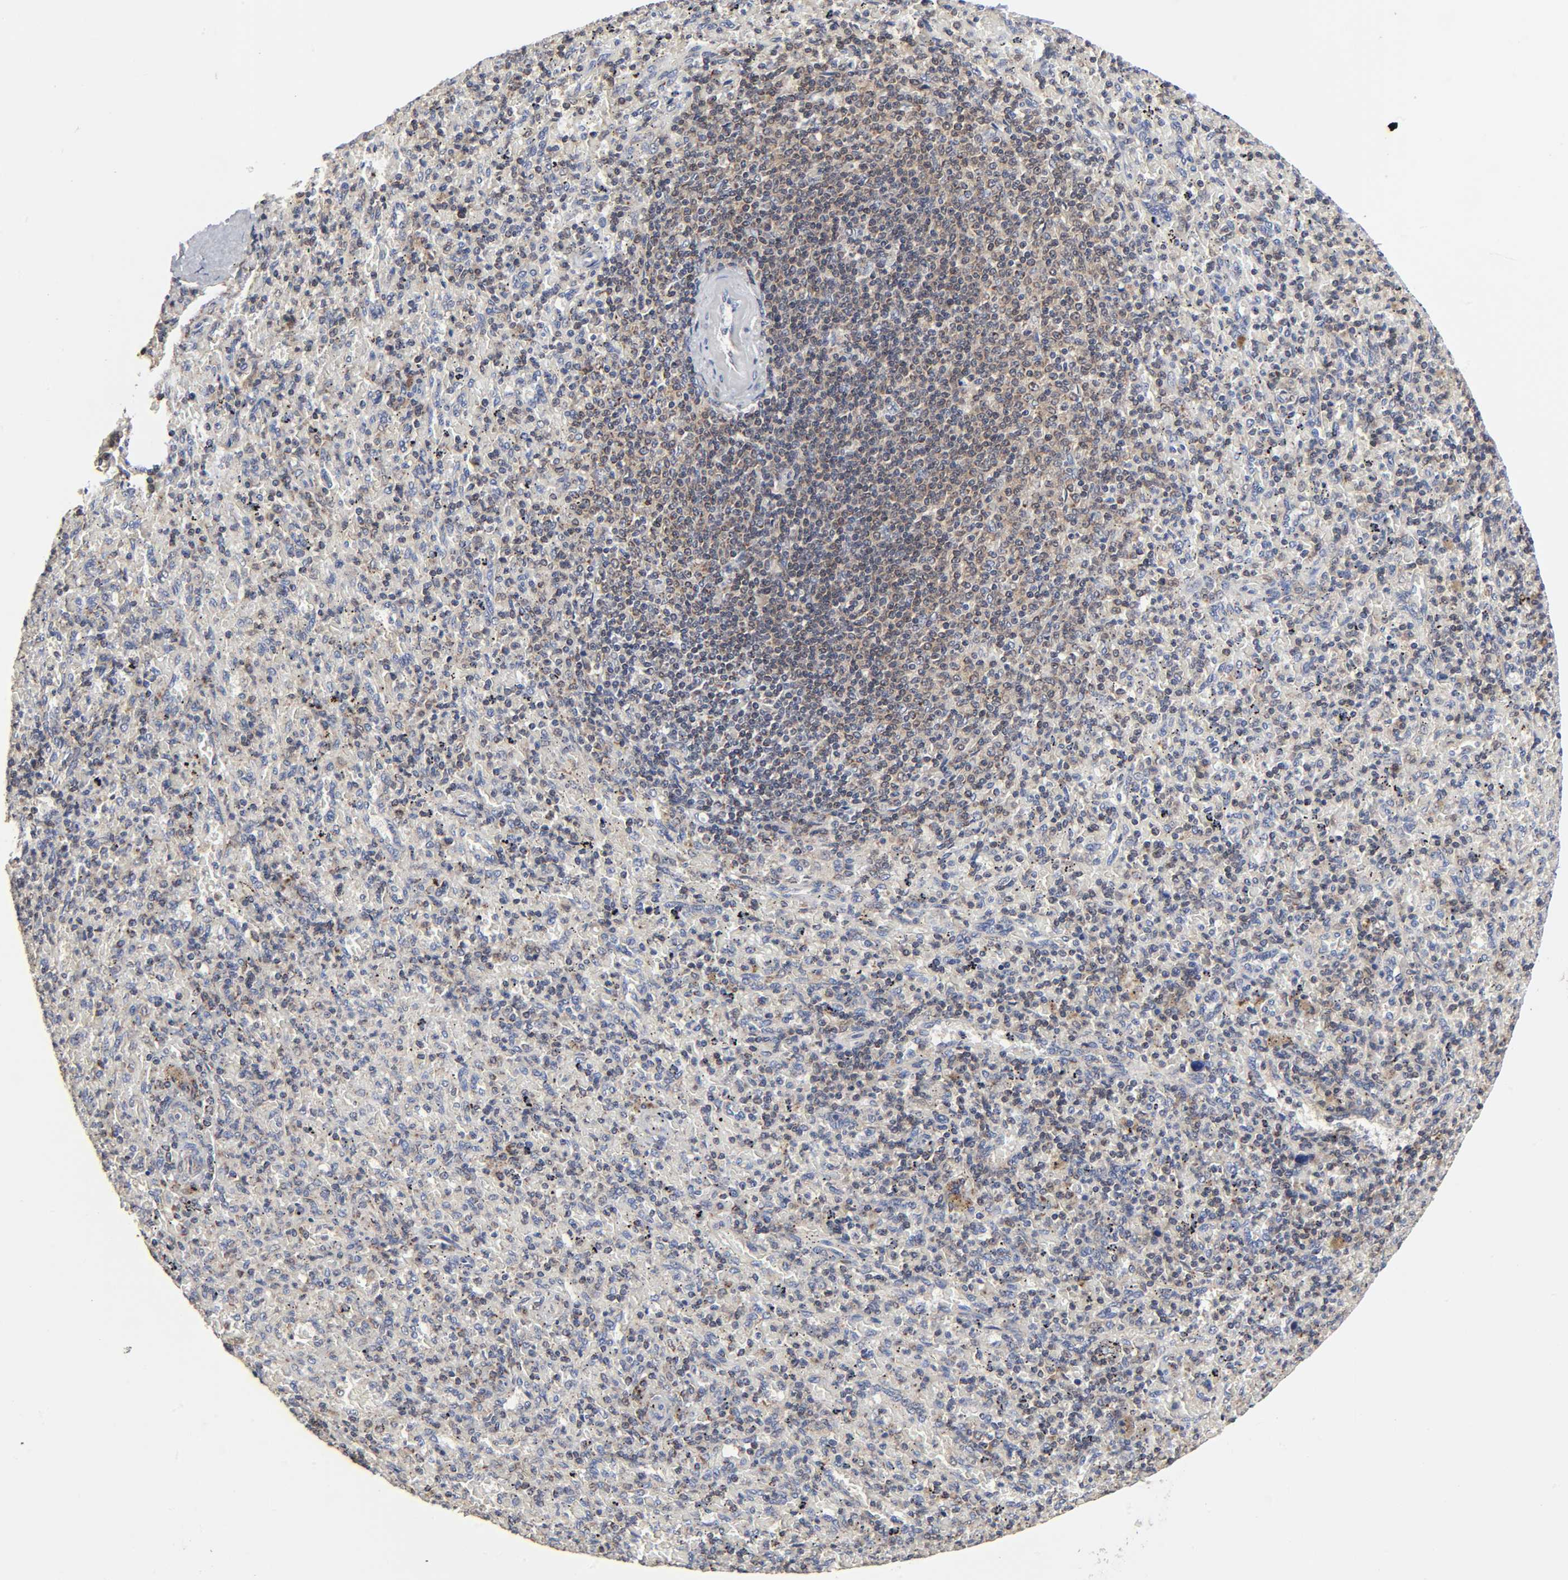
{"staining": {"intensity": "weak", "quantity": "<25%", "location": "cytoplasmic/membranous"}, "tissue": "spleen", "cell_type": "Cells in red pulp", "image_type": "normal", "snomed": [{"axis": "morphology", "description": "Normal tissue, NOS"}, {"axis": "topography", "description": "Spleen"}], "caption": "This is an immunohistochemistry histopathology image of unremarkable spleen. There is no staining in cells in red pulp.", "gene": "COX6B1", "patient": {"sex": "male", "age": 36}}